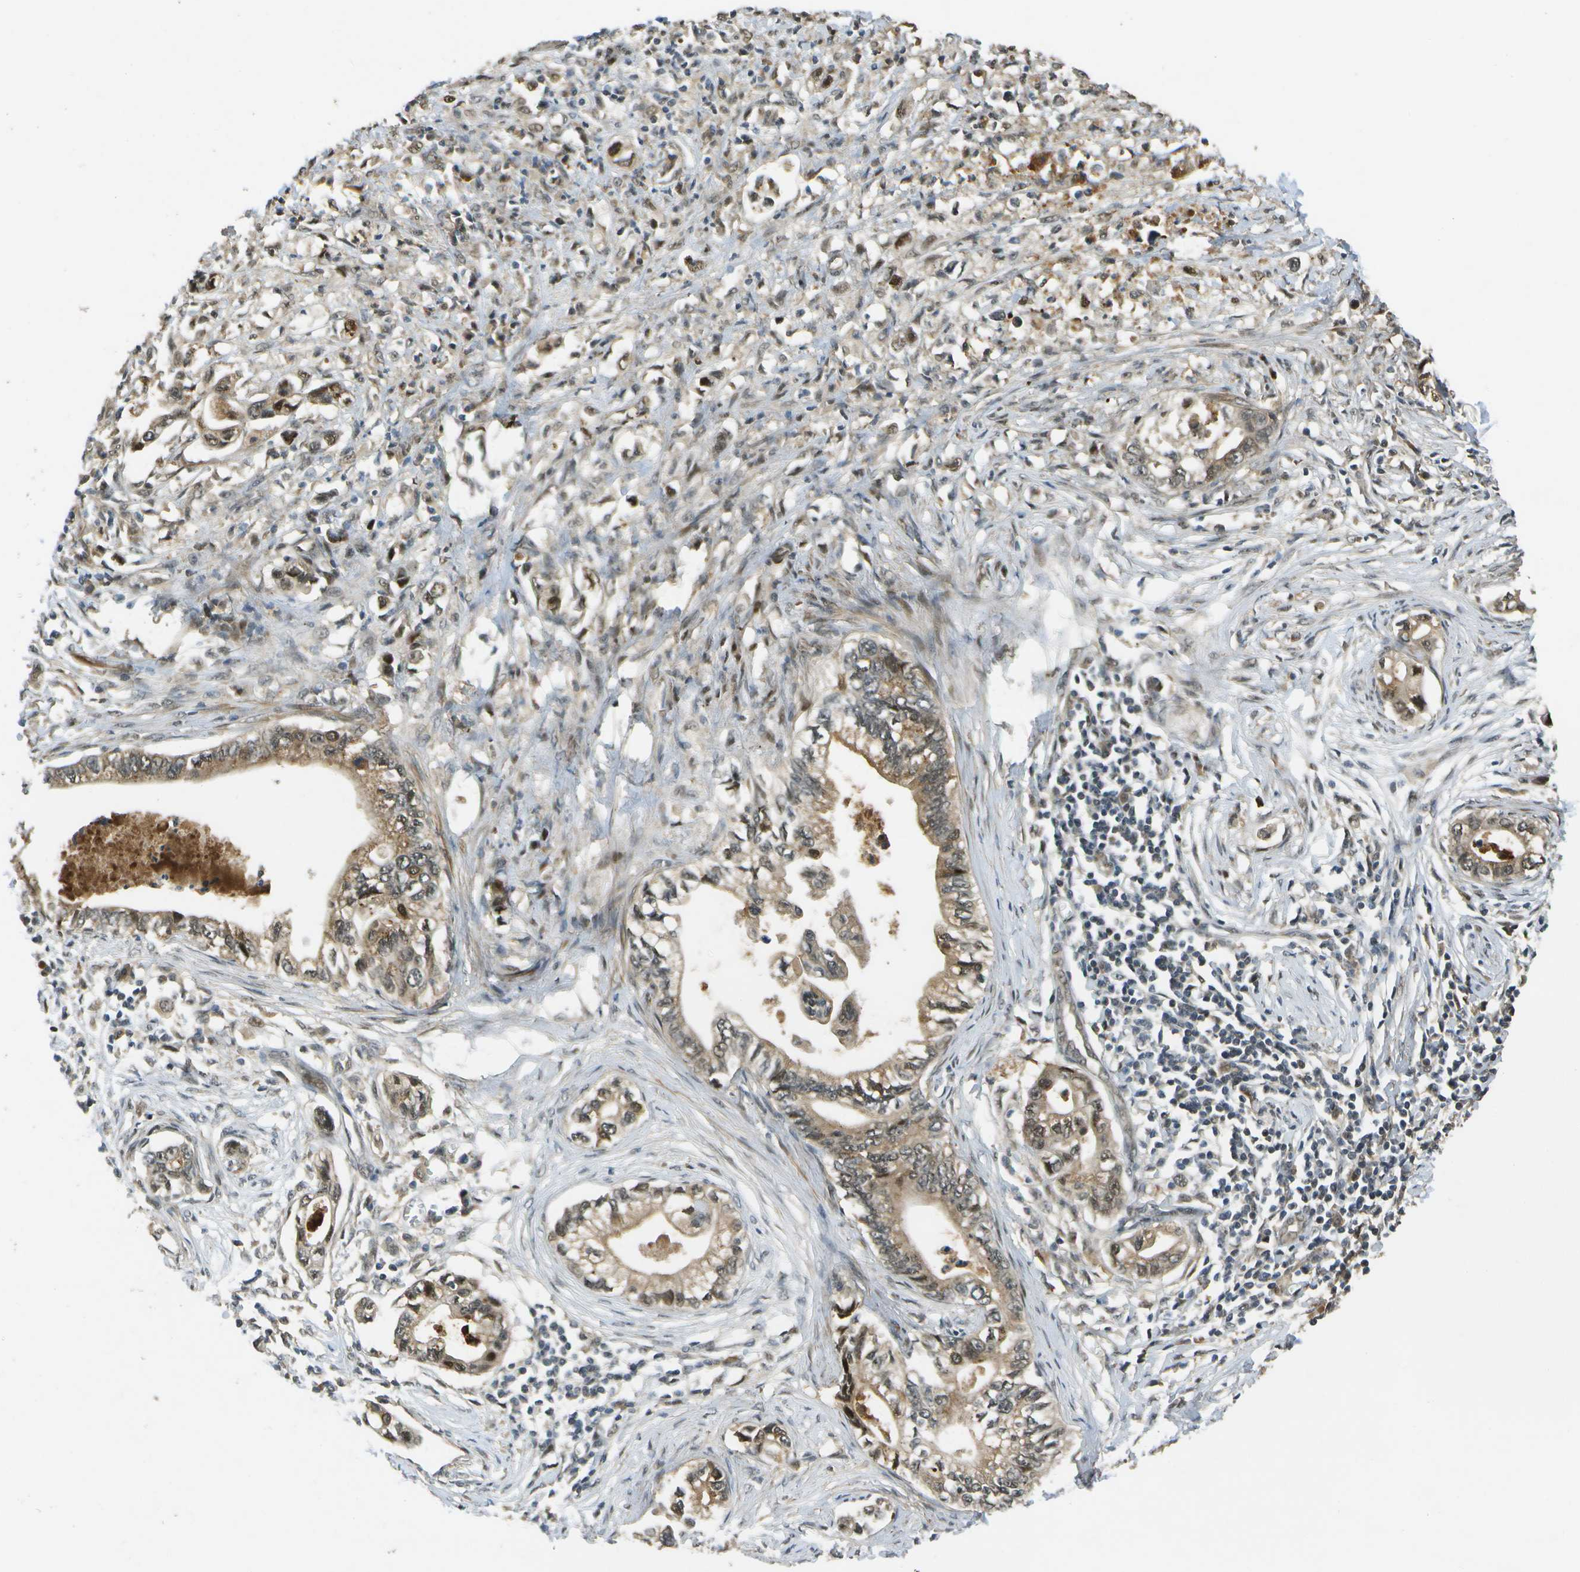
{"staining": {"intensity": "moderate", "quantity": ">75%", "location": "cytoplasmic/membranous,nuclear"}, "tissue": "pancreatic cancer", "cell_type": "Tumor cells", "image_type": "cancer", "snomed": [{"axis": "morphology", "description": "Adenocarcinoma, NOS"}, {"axis": "topography", "description": "Pancreas"}], "caption": "Brown immunohistochemical staining in human pancreatic cancer (adenocarcinoma) shows moderate cytoplasmic/membranous and nuclear expression in about >75% of tumor cells. (Brightfield microscopy of DAB IHC at high magnification).", "gene": "GANC", "patient": {"sex": "male", "age": 56}}